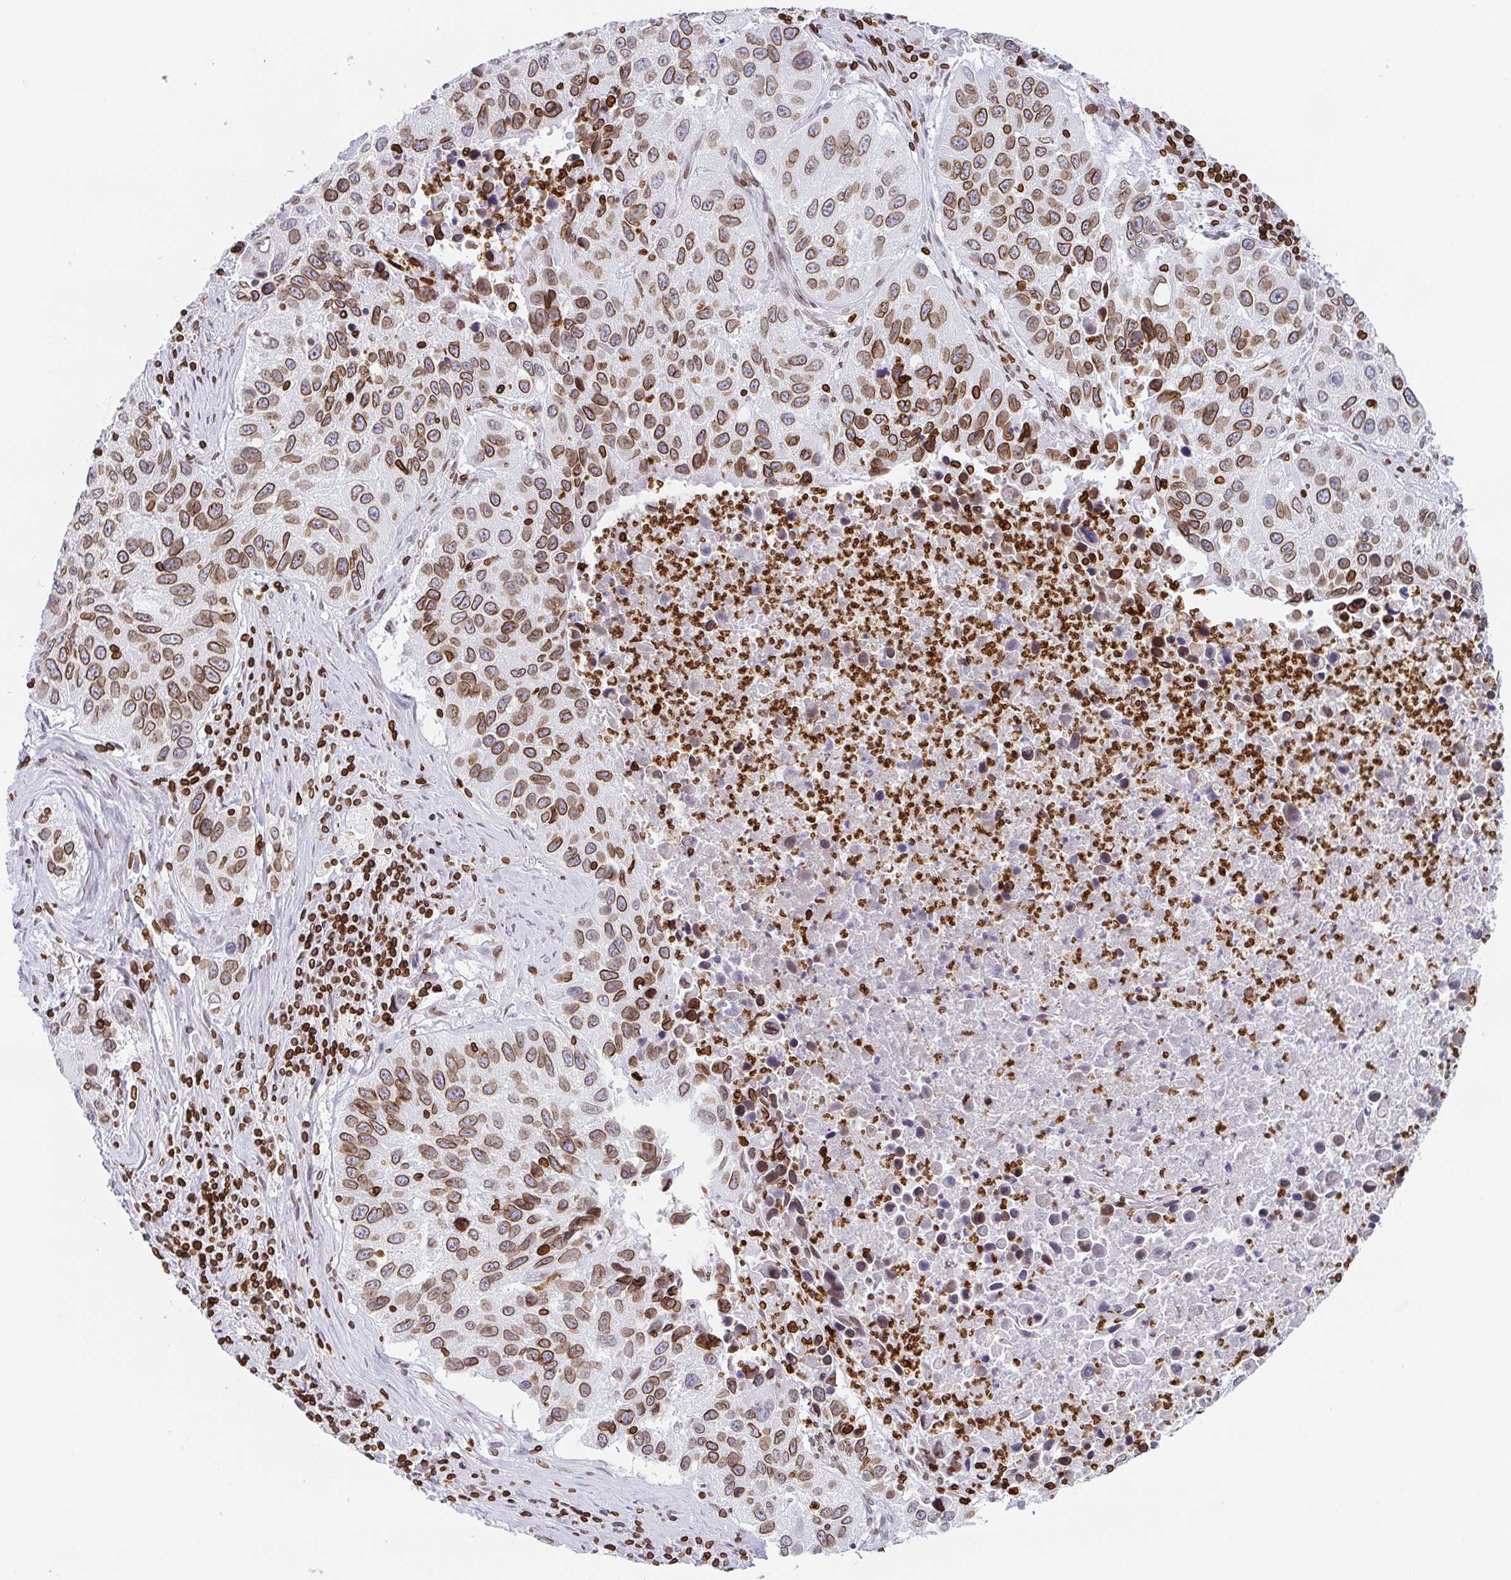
{"staining": {"intensity": "moderate", "quantity": ">75%", "location": "cytoplasmic/membranous,nuclear"}, "tissue": "lung cancer", "cell_type": "Tumor cells", "image_type": "cancer", "snomed": [{"axis": "morphology", "description": "Squamous cell carcinoma, NOS"}, {"axis": "topography", "description": "Lung"}], "caption": "A high-resolution photomicrograph shows immunohistochemistry staining of lung cancer, which demonstrates moderate cytoplasmic/membranous and nuclear staining in about >75% of tumor cells. The staining was performed using DAB (3,3'-diaminobenzidine) to visualize the protein expression in brown, while the nuclei were stained in blue with hematoxylin (Magnification: 20x).", "gene": "BTBD7", "patient": {"sex": "female", "age": 61}}